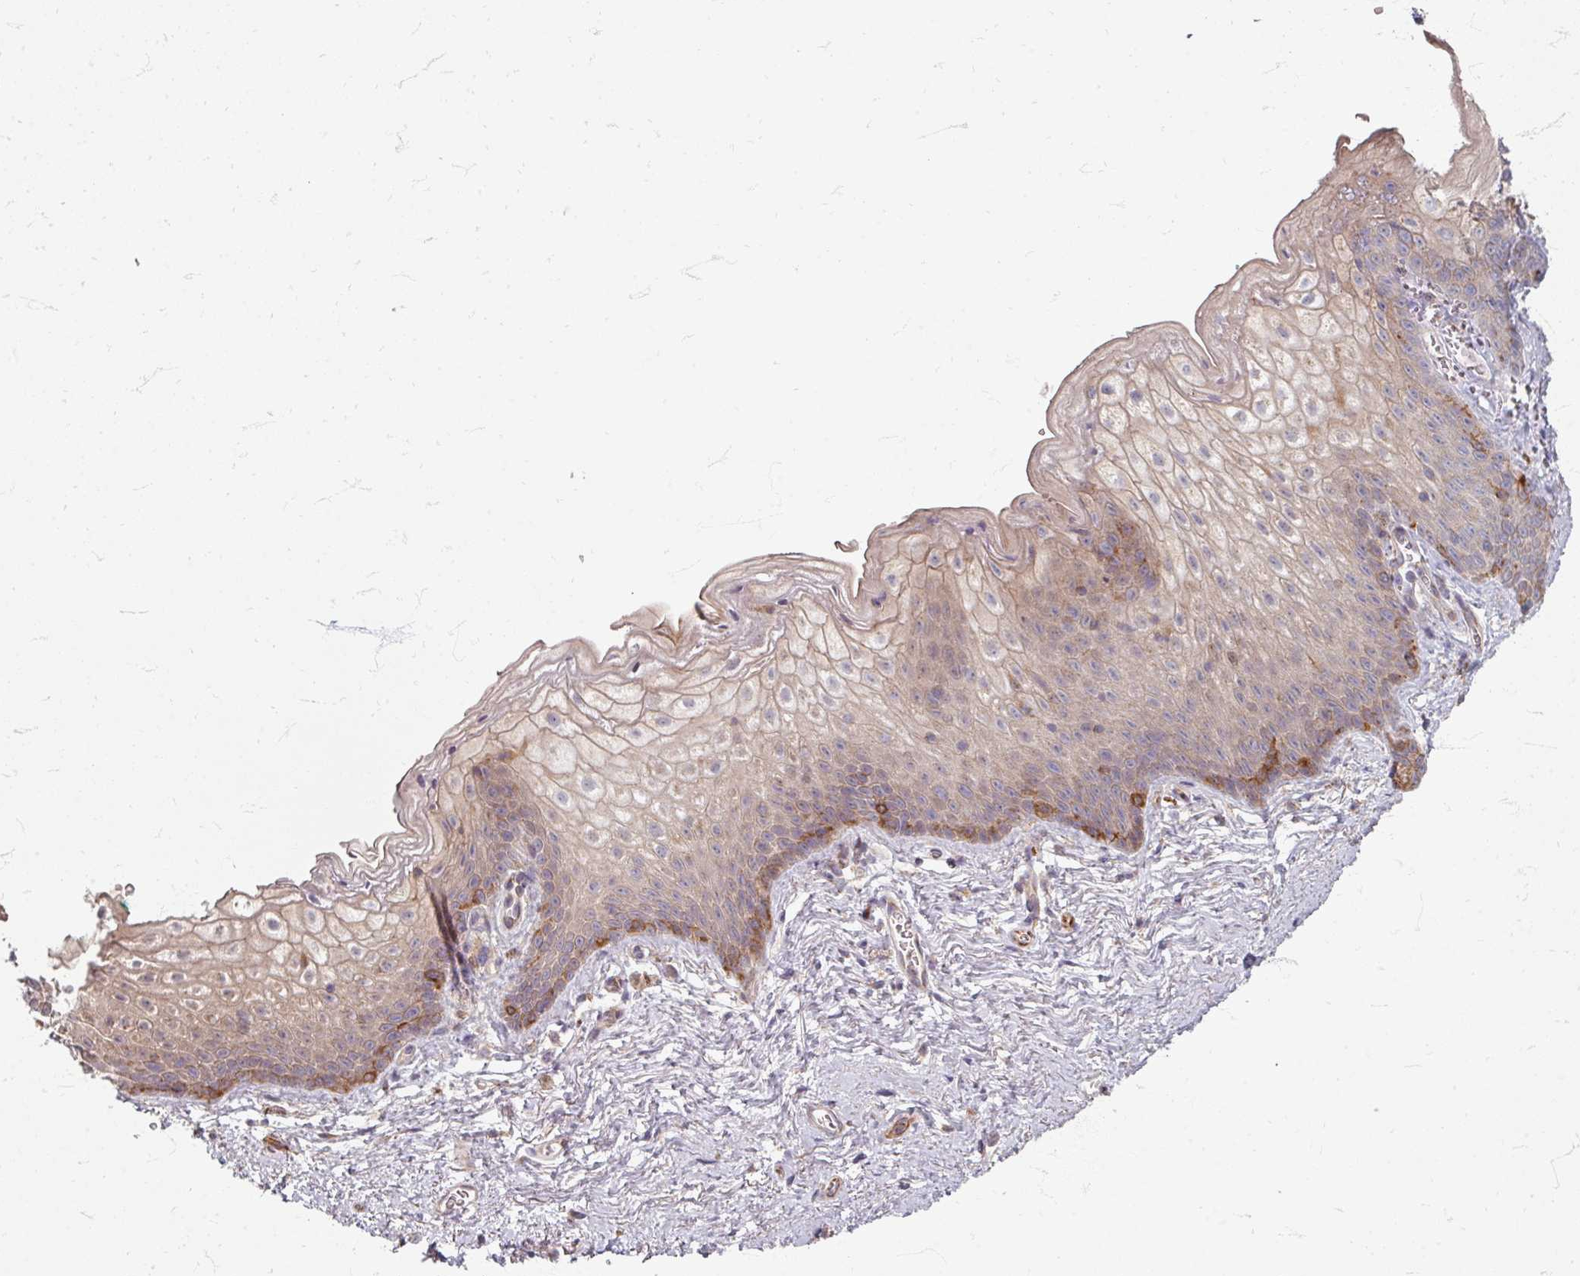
{"staining": {"intensity": "moderate", "quantity": "<25%", "location": "cytoplasmic/membranous"}, "tissue": "vagina", "cell_type": "Squamous epithelial cells", "image_type": "normal", "snomed": [{"axis": "morphology", "description": "Normal tissue, NOS"}, {"axis": "topography", "description": "Vulva"}, {"axis": "topography", "description": "Vagina"}, {"axis": "topography", "description": "Peripheral nerve tissue"}], "caption": "Unremarkable vagina displays moderate cytoplasmic/membranous staining in approximately <25% of squamous epithelial cells, visualized by immunohistochemistry.", "gene": "STAM", "patient": {"sex": "female", "age": 66}}